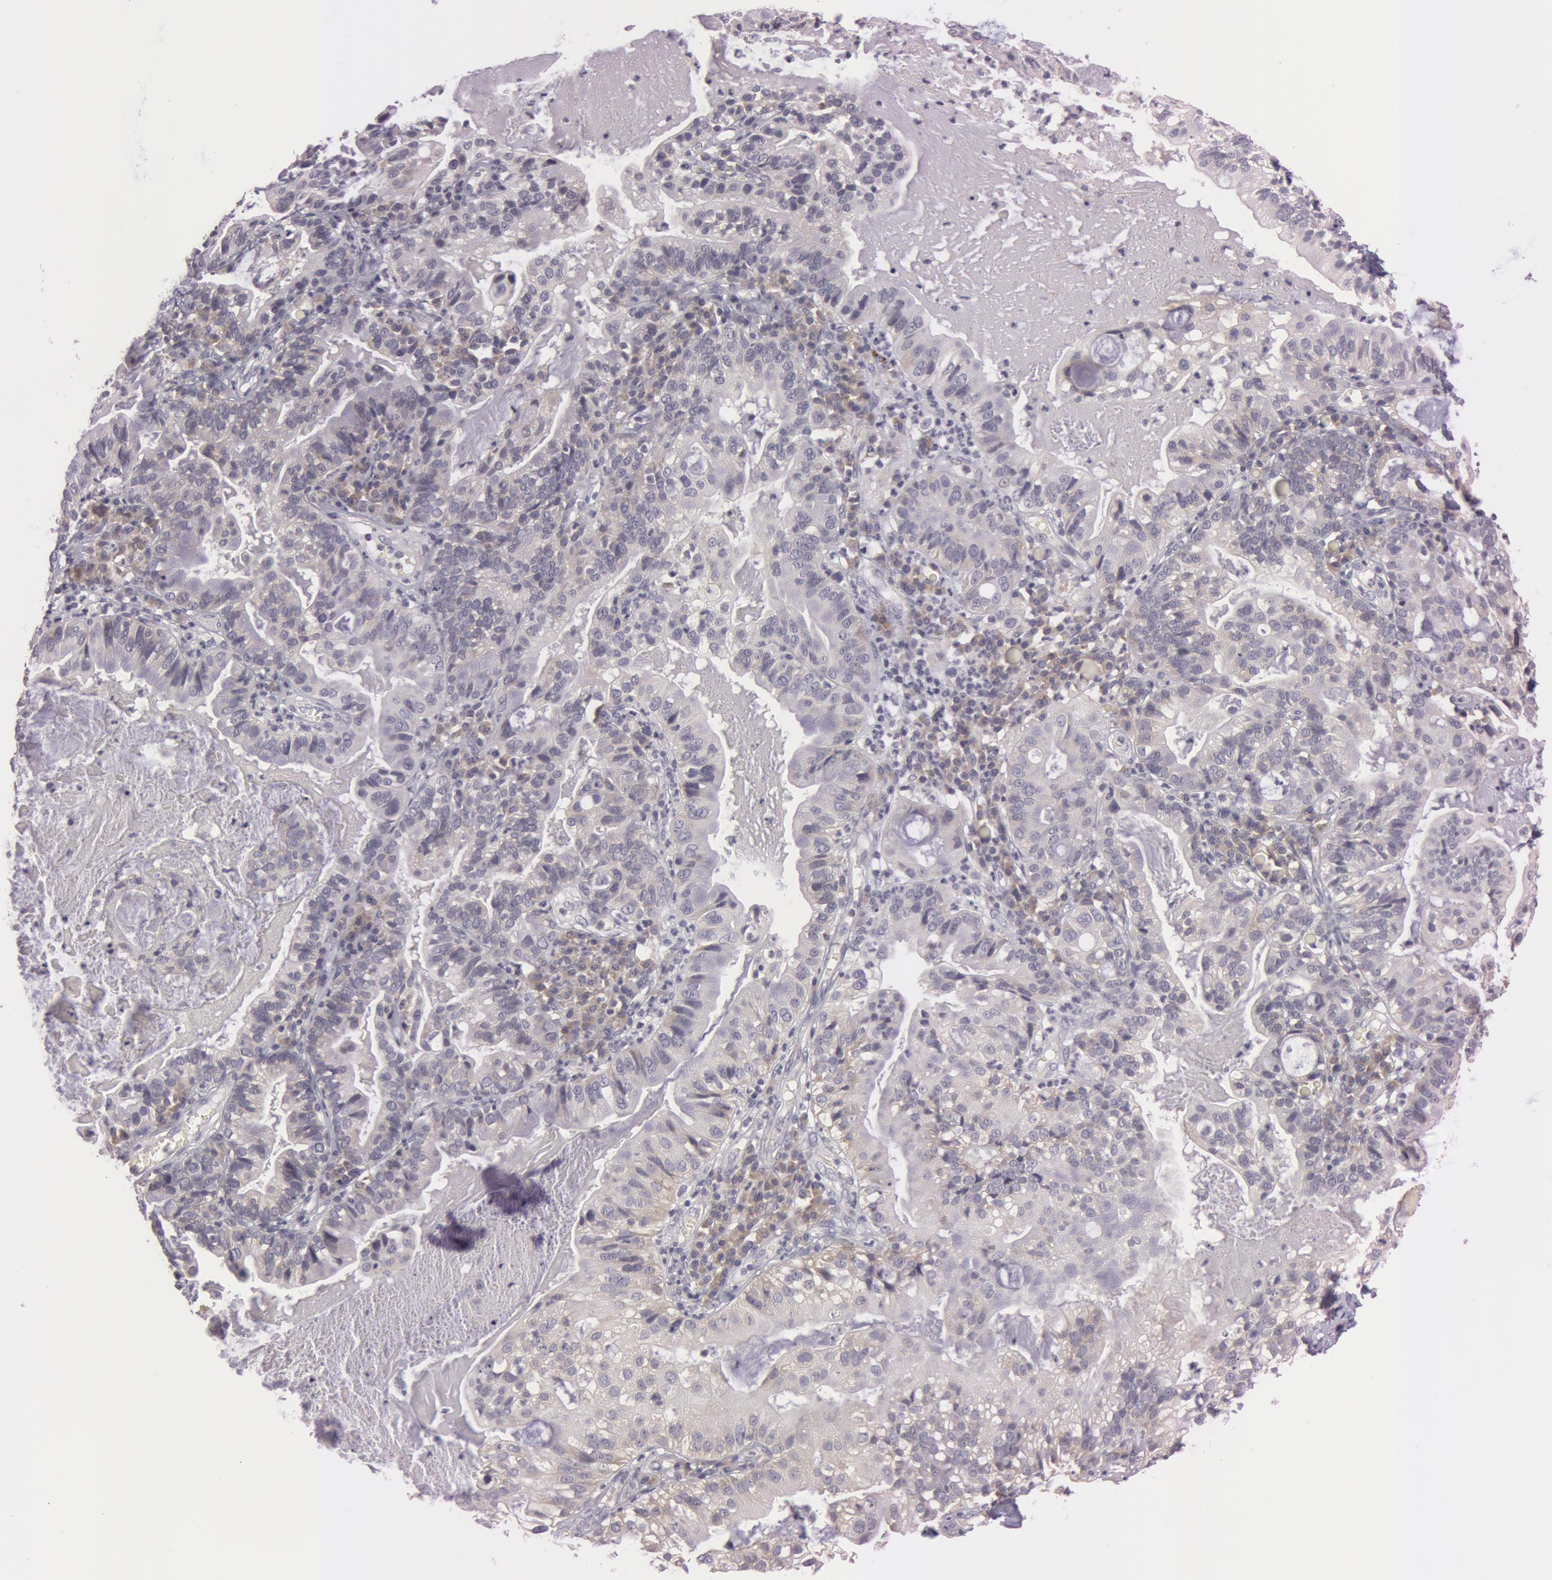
{"staining": {"intensity": "weak", "quantity": "<25%", "location": "cytoplasmic/membranous"}, "tissue": "cervical cancer", "cell_type": "Tumor cells", "image_type": "cancer", "snomed": [{"axis": "morphology", "description": "Adenocarcinoma, NOS"}, {"axis": "topography", "description": "Cervix"}], "caption": "Immunohistochemical staining of human adenocarcinoma (cervical) reveals no significant expression in tumor cells.", "gene": "RALGAPA1", "patient": {"sex": "female", "age": 41}}